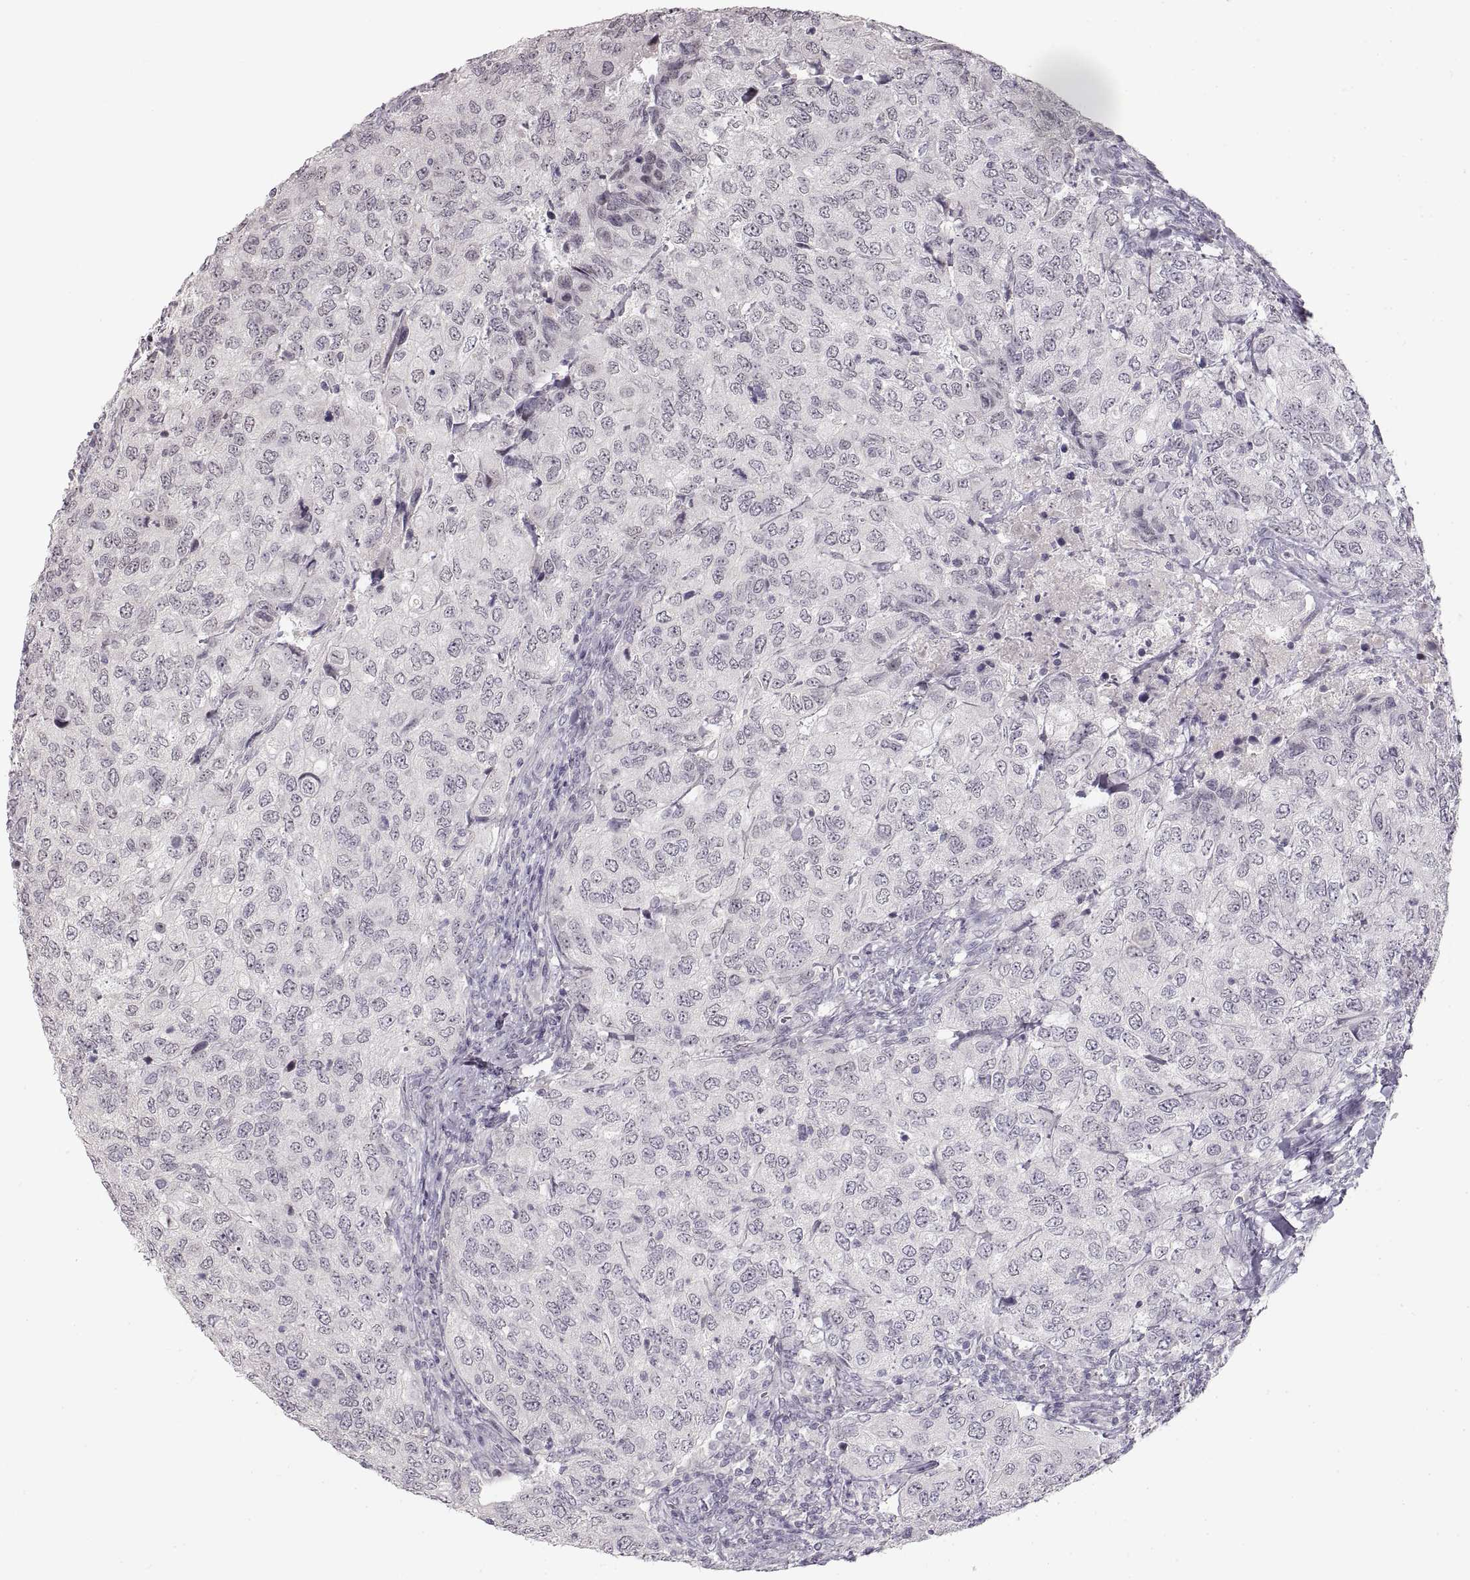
{"staining": {"intensity": "negative", "quantity": "none", "location": "none"}, "tissue": "urothelial cancer", "cell_type": "Tumor cells", "image_type": "cancer", "snomed": [{"axis": "morphology", "description": "Urothelial carcinoma, High grade"}, {"axis": "topography", "description": "Urinary bladder"}], "caption": "A high-resolution histopathology image shows IHC staining of urothelial cancer, which demonstrates no significant staining in tumor cells.", "gene": "PCSK2", "patient": {"sex": "female", "age": 78}}